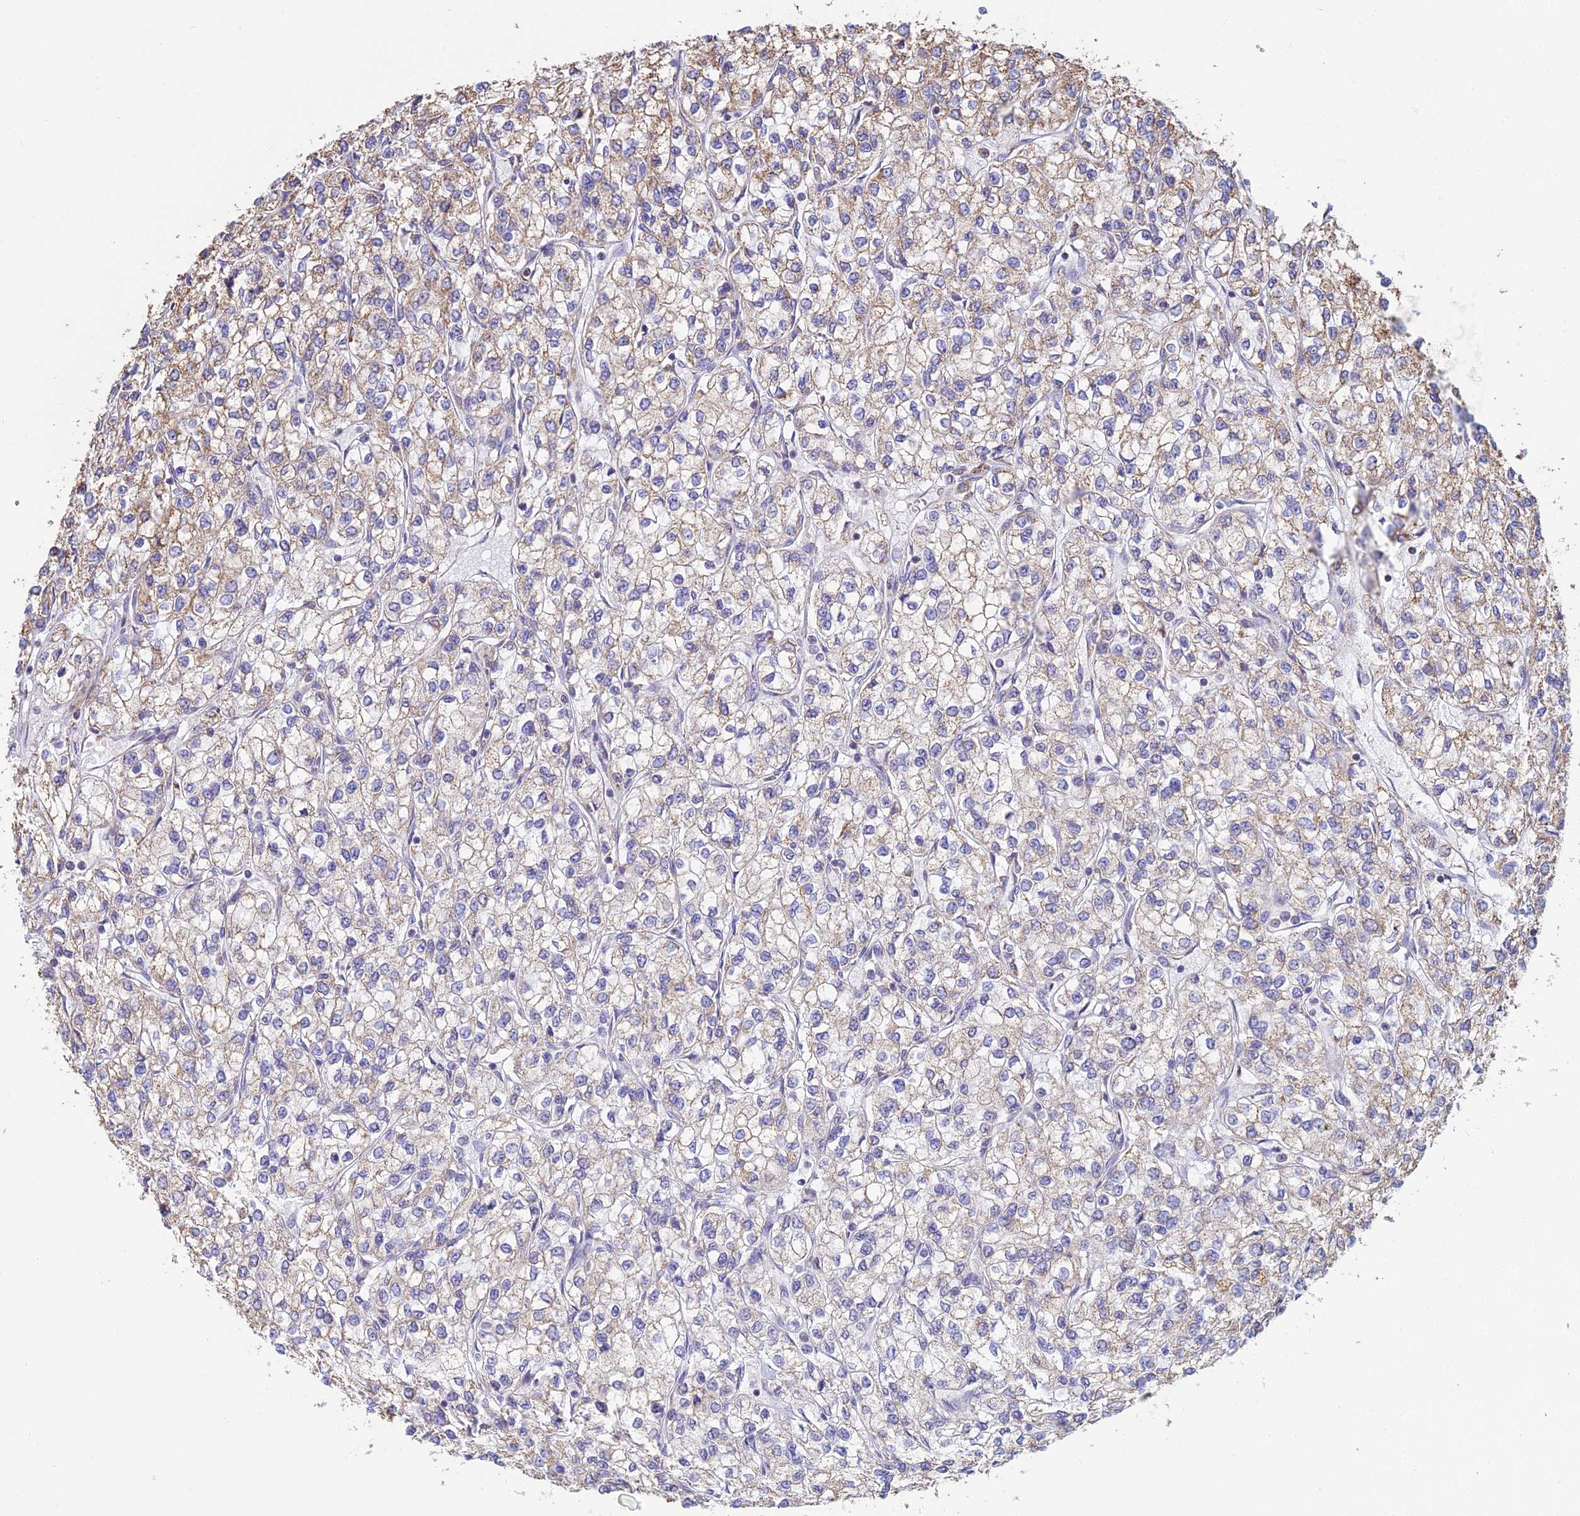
{"staining": {"intensity": "moderate", "quantity": "25%-75%", "location": "cytoplasmic/membranous"}, "tissue": "renal cancer", "cell_type": "Tumor cells", "image_type": "cancer", "snomed": [{"axis": "morphology", "description": "Adenocarcinoma, NOS"}, {"axis": "topography", "description": "Kidney"}], "caption": "Renal cancer (adenocarcinoma) tissue exhibits moderate cytoplasmic/membranous positivity in about 25%-75% of tumor cells, visualized by immunohistochemistry. The staining was performed using DAB (3,3'-diaminobenzidine), with brown indicating positive protein expression. Nuclei are stained blue with hematoxylin.", "gene": "OR2W3", "patient": {"sex": "male", "age": 80}}